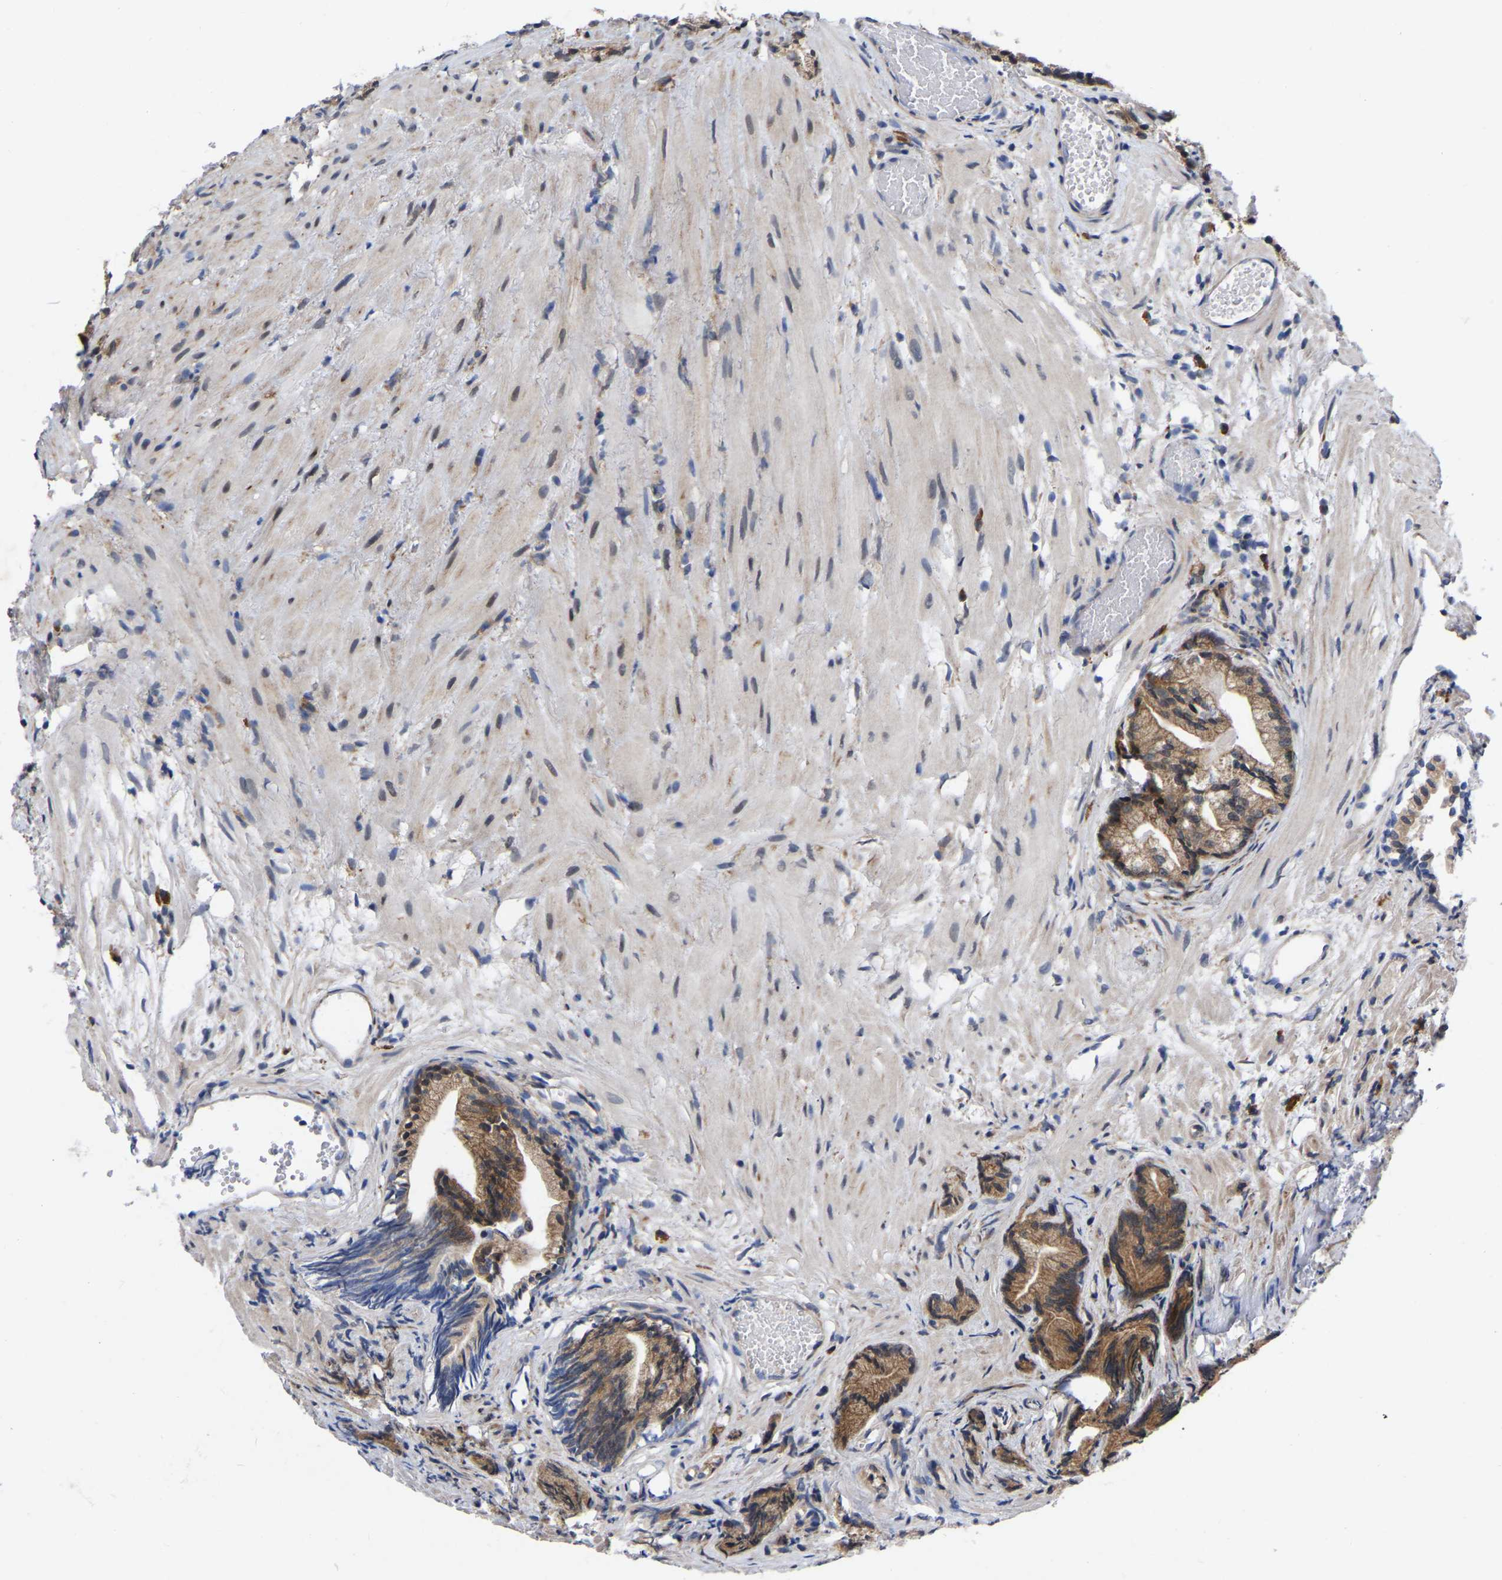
{"staining": {"intensity": "moderate", "quantity": ">75%", "location": "cytoplasmic/membranous"}, "tissue": "prostate cancer", "cell_type": "Tumor cells", "image_type": "cancer", "snomed": [{"axis": "morphology", "description": "Adenocarcinoma, Low grade"}, {"axis": "topography", "description": "Prostate"}], "caption": "This is an image of immunohistochemistry (IHC) staining of prostate adenocarcinoma (low-grade), which shows moderate positivity in the cytoplasmic/membranous of tumor cells.", "gene": "UBE4B", "patient": {"sex": "male", "age": 89}}